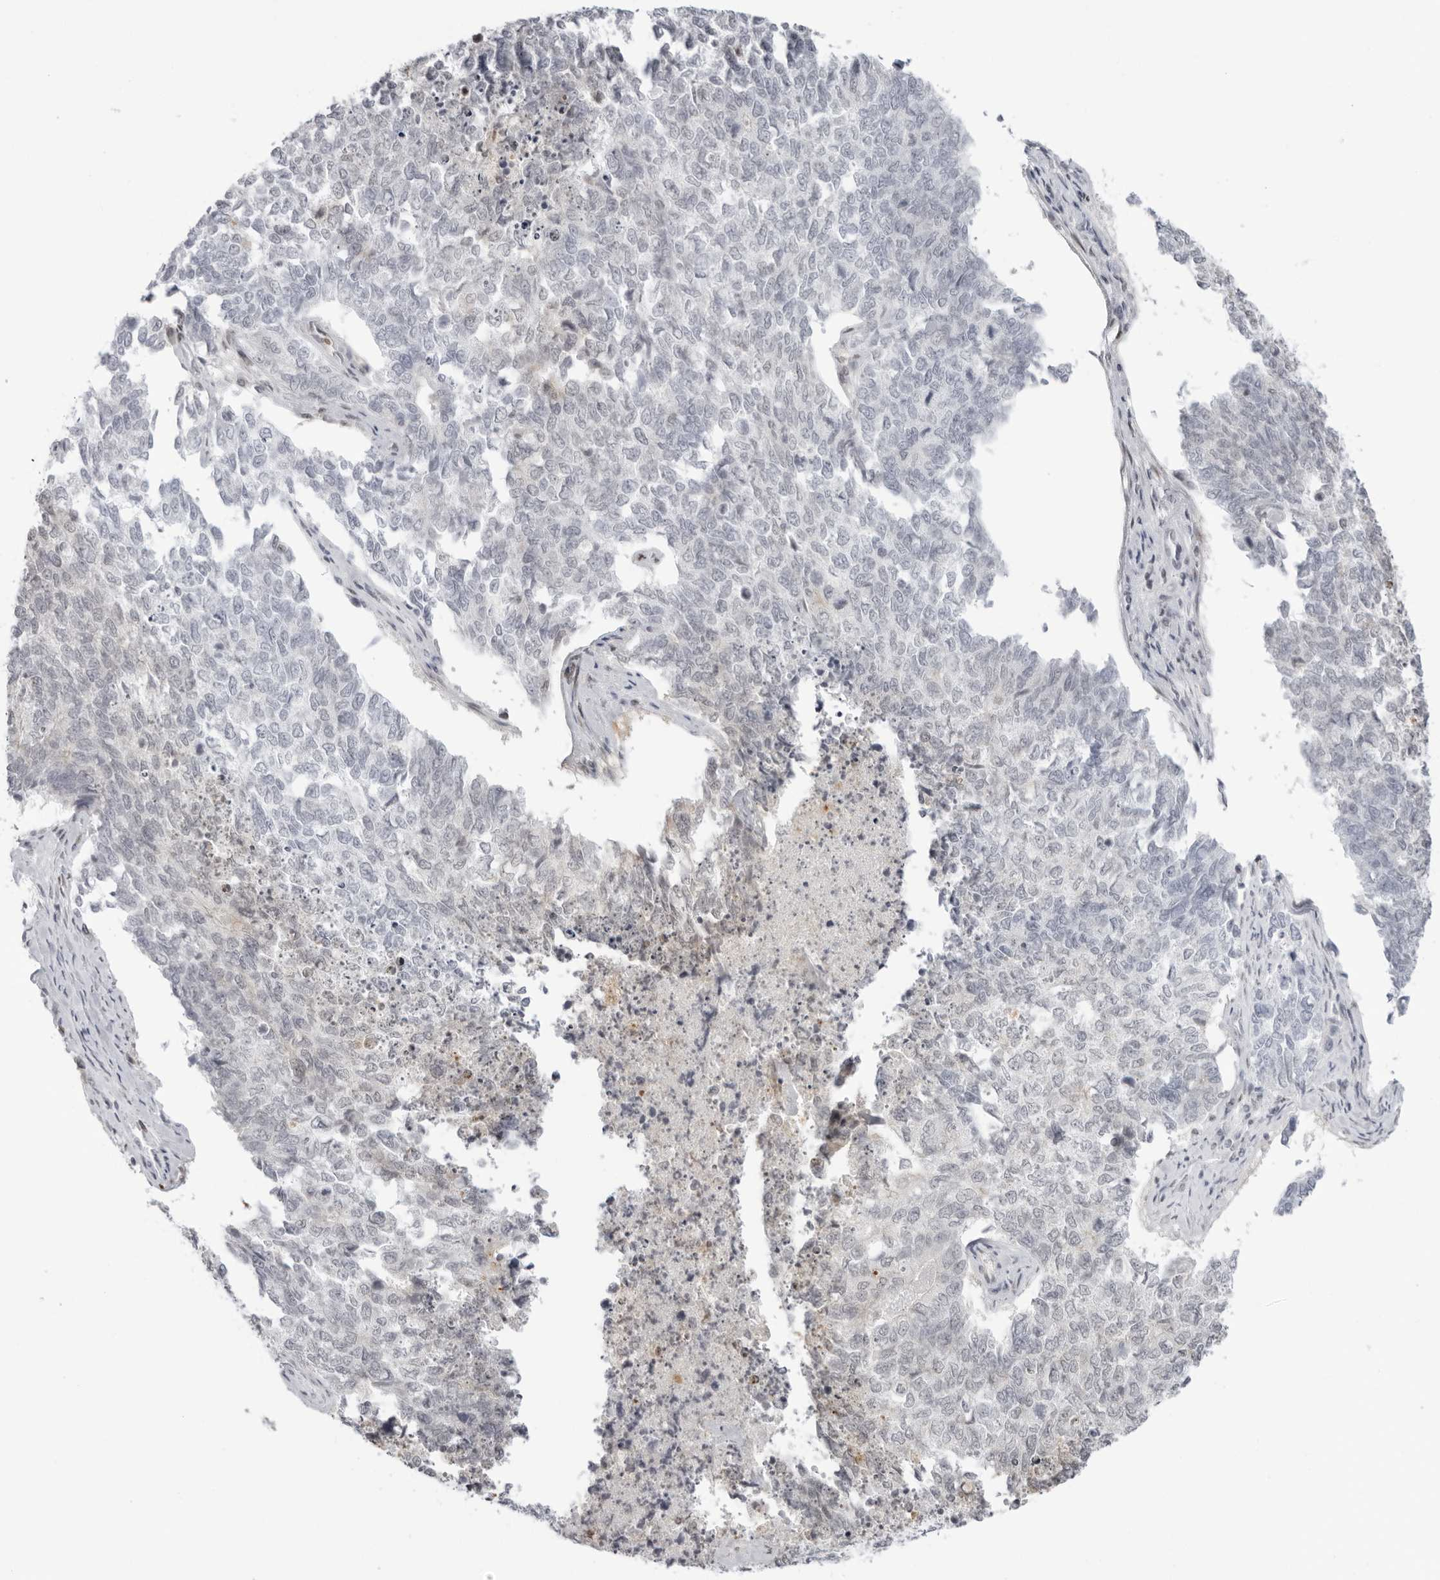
{"staining": {"intensity": "negative", "quantity": "none", "location": "none"}, "tissue": "cervical cancer", "cell_type": "Tumor cells", "image_type": "cancer", "snomed": [{"axis": "morphology", "description": "Squamous cell carcinoma, NOS"}, {"axis": "topography", "description": "Cervix"}], "caption": "Protein analysis of squamous cell carcinoma (cervical) shows no significant positivity in tumor cells.", "gene": "RNF146", "patient": {"sex": "female", "age": 63}}